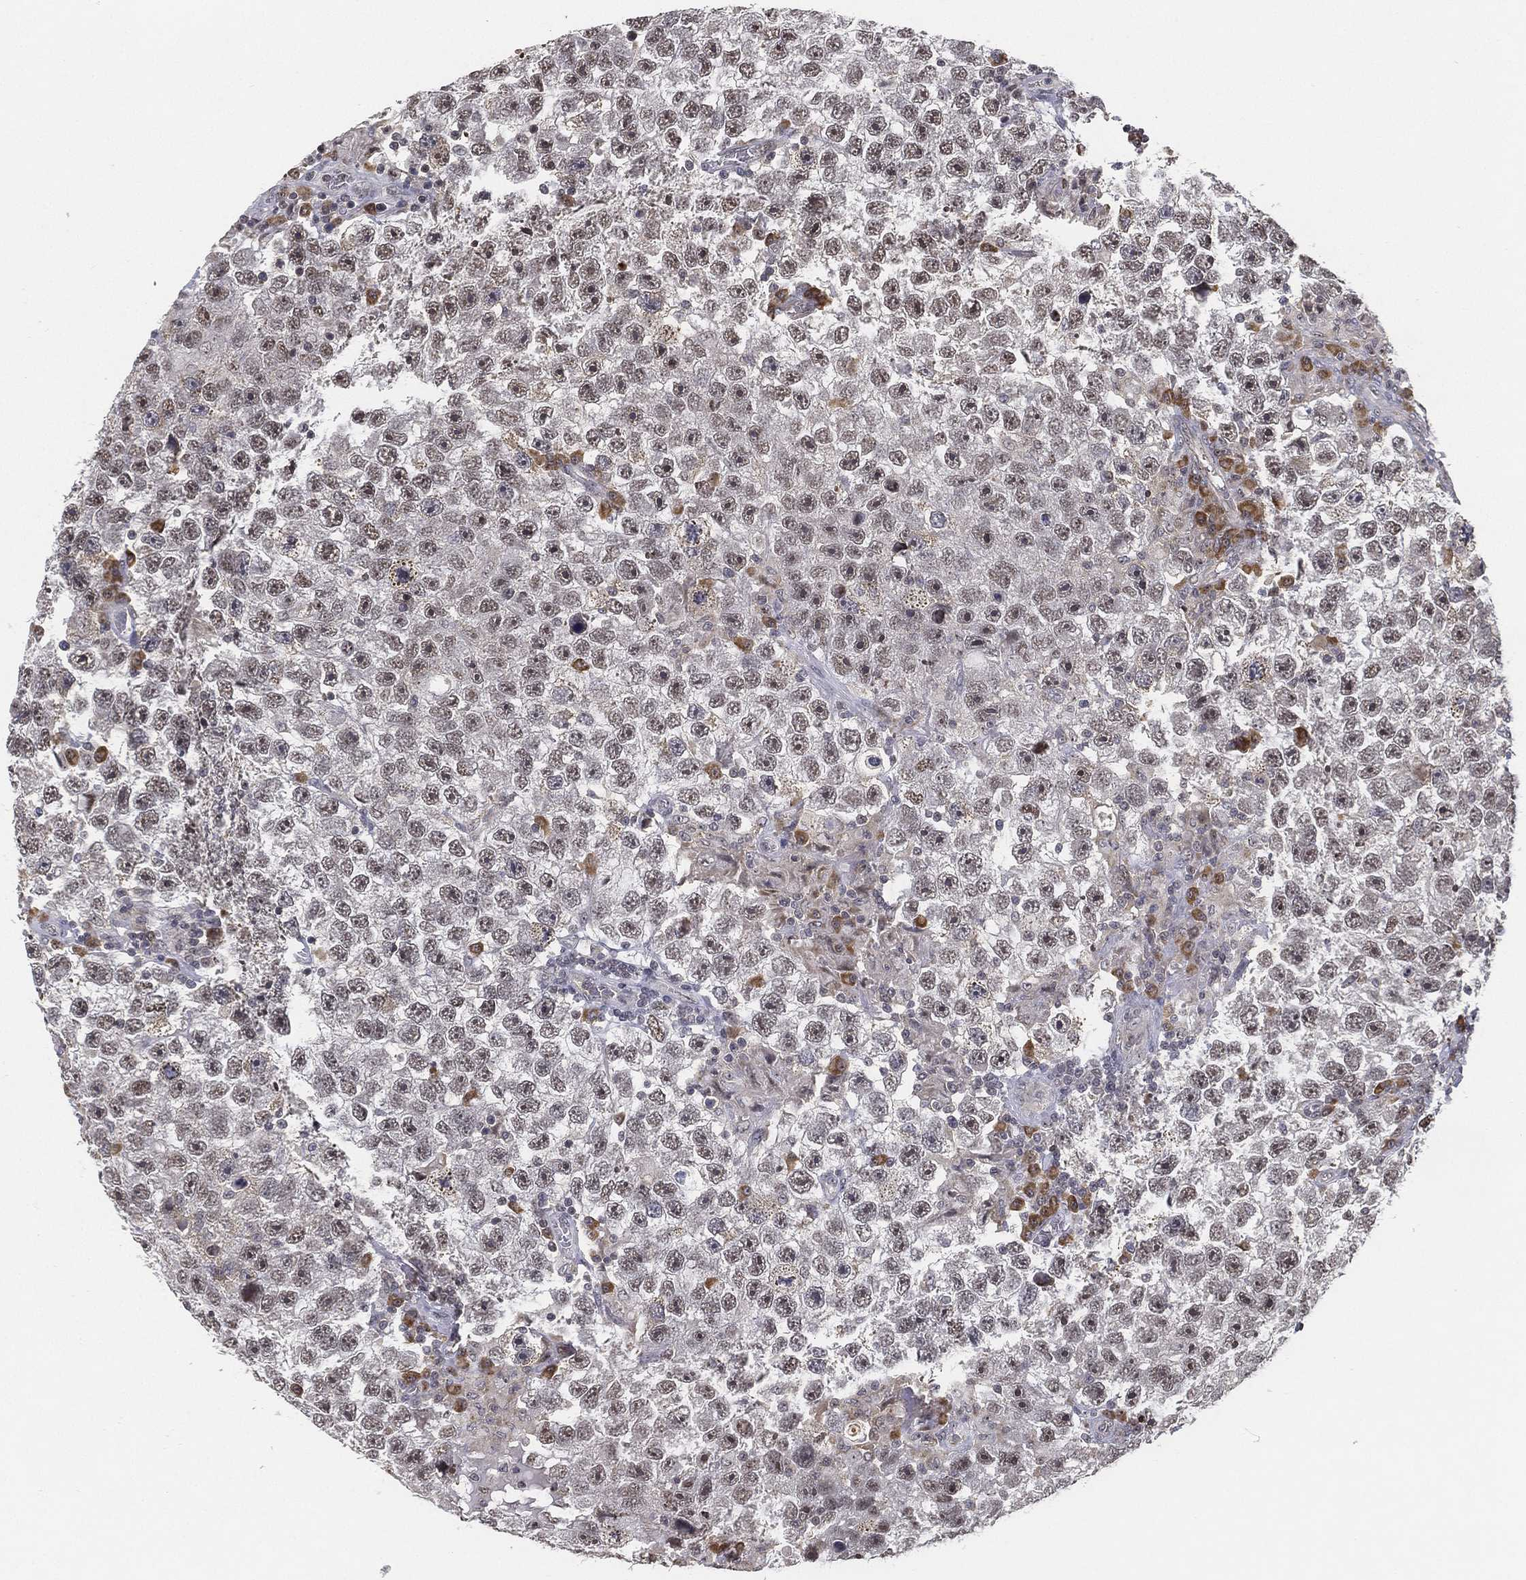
{"staining": {"intensity": "negative", "quantity": "none", "location": "none"}, "tissue": "testis cancer", "cell_type": "Tumor cells", "image_type": "cancer", "snomed": [{"axis": "morphology", "description": "Seminoma, NOS"}, {"axis": "topography", "description": "Testis"}], "caption": "An IHC histopathology image of testis cancer is shown. There is no staining in tumor cells of testis cancer.", "gene": "PPP1R16B", "patient": {"sex": "male", "age": 26}}